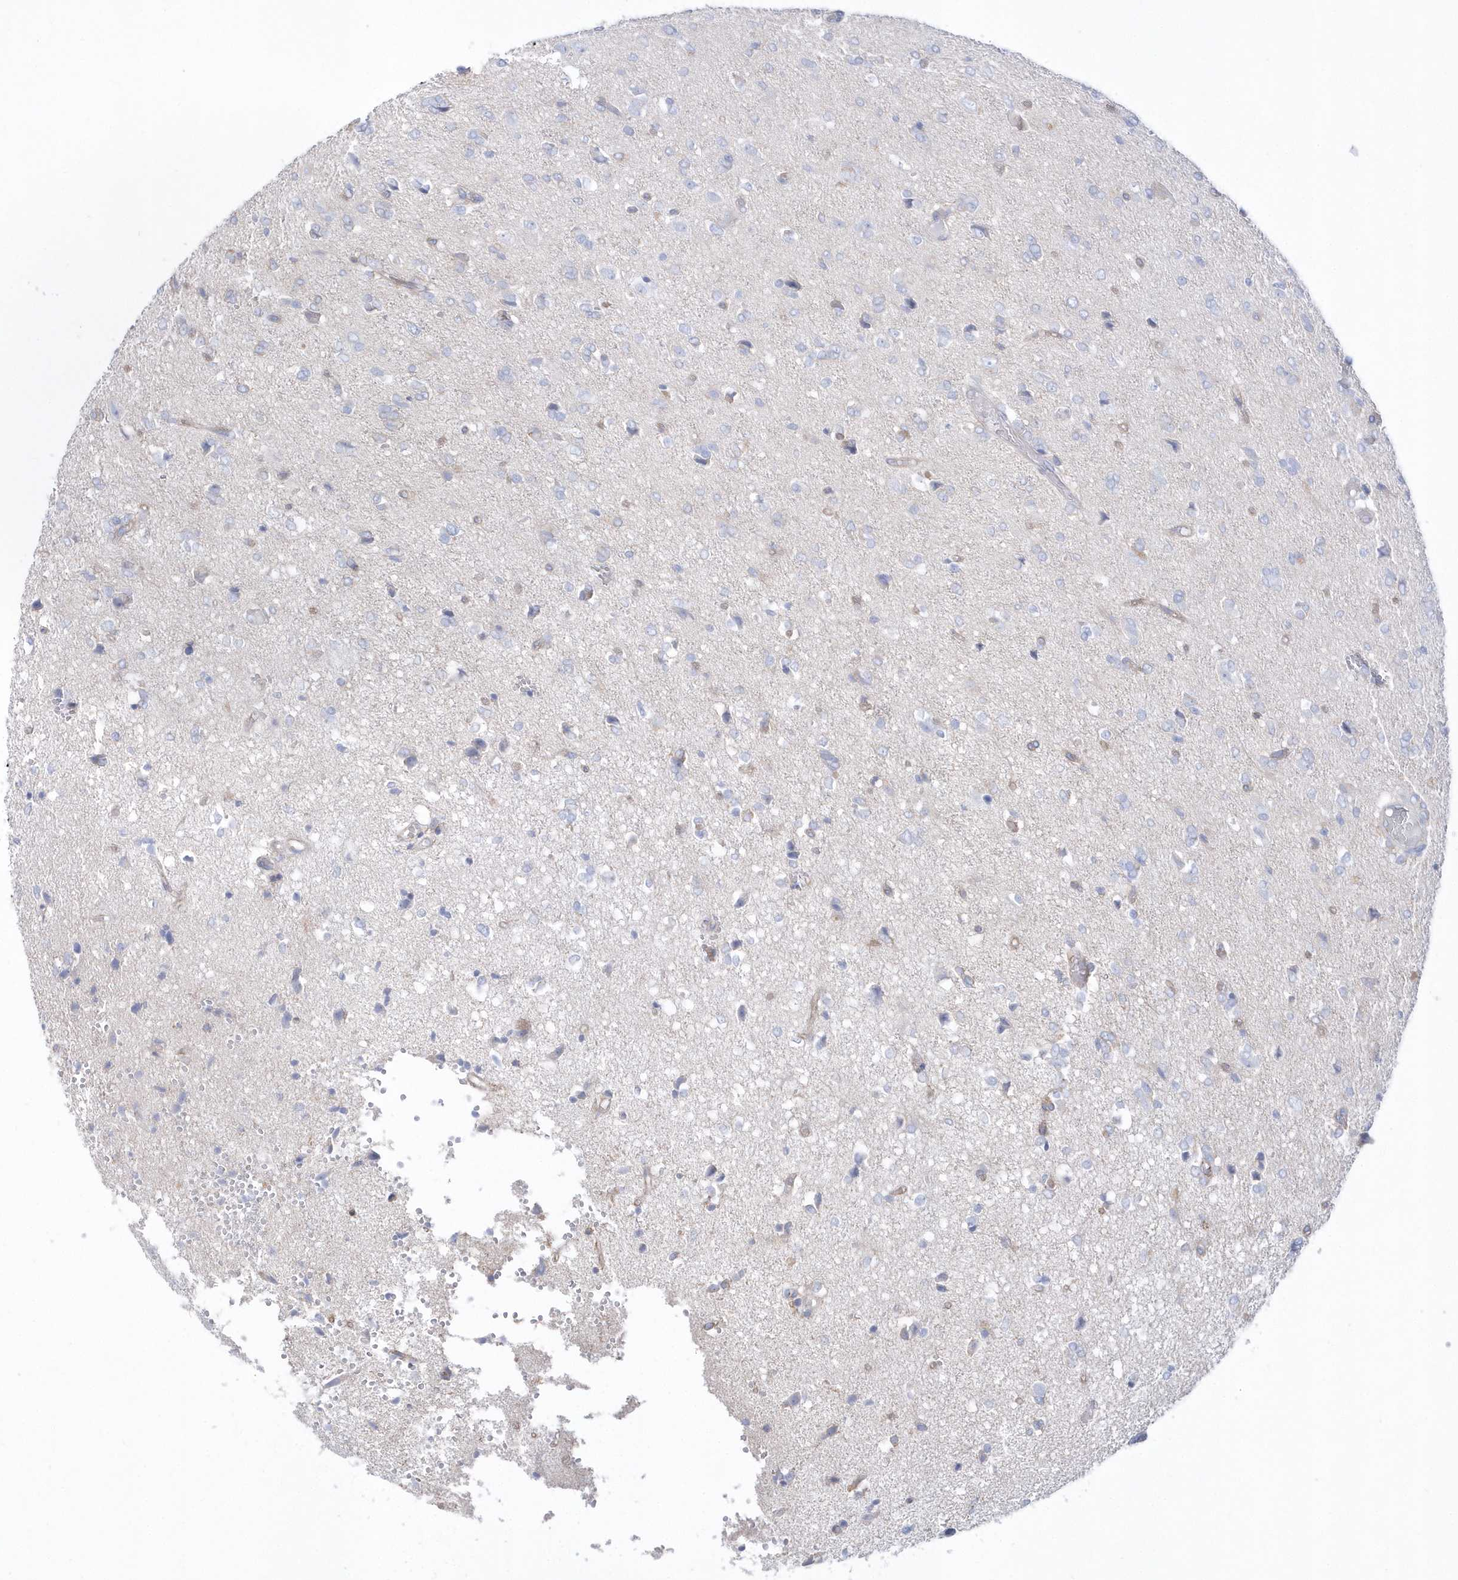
{"staining": {"intensity": "negative", "quantity": "none", "location": "none"}, "tissue": "glioma", "cell_type": "Tumor cells", "image_type": "cancer", "snomed": [{"axis": "morphology", "description": "Glioma, malignant, High grade"}, {"axis": "topography", "description": "Brain"}], "caption": "A photomicrograph of human glioma is negative for staining in tumor cells. (Stains: DAB immunohistochemistry with hematoxylin counter stain, Microscopy: brightfield microscopy at high magnification).", "gene": "TMCO6", "patient": {"sex": "female", "age": 59}}